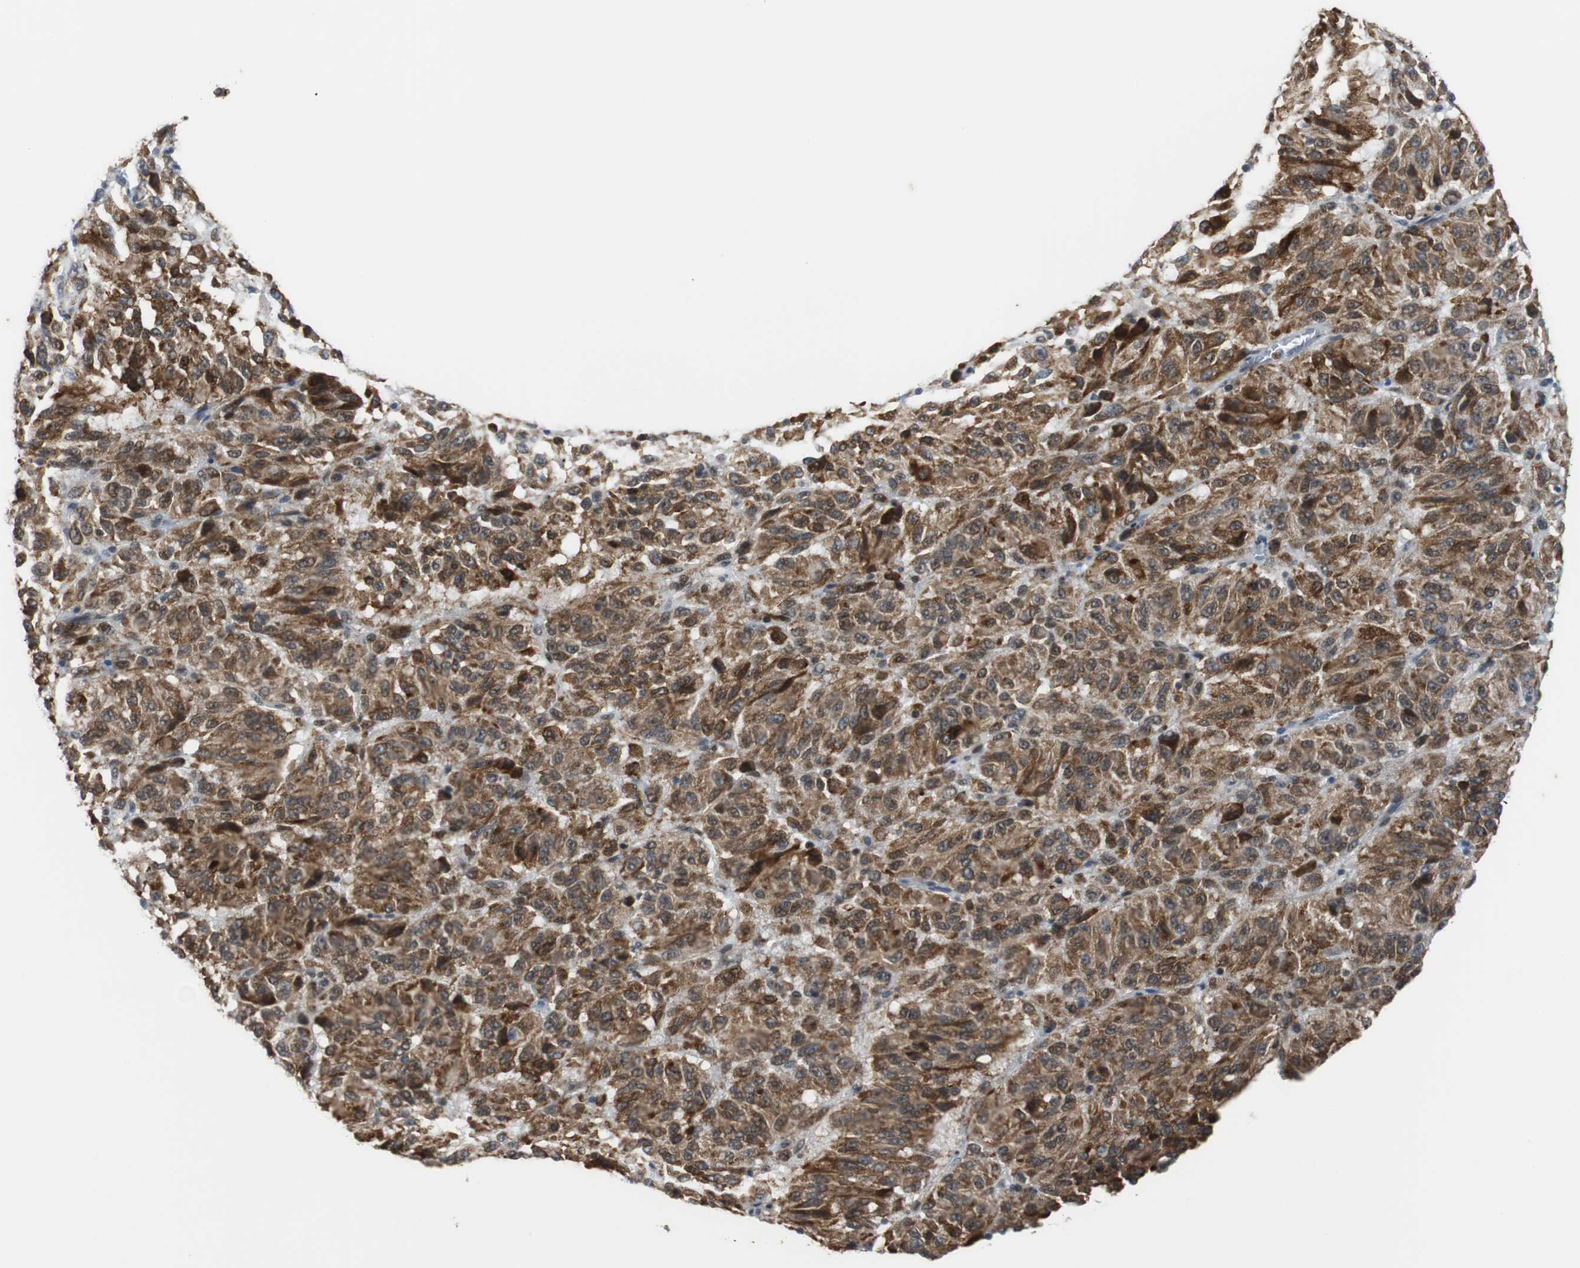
{"staining": {"intensity": "strong", "quantity": ">75%", "location": "cytoplasmic/membranous"}, "tissue": "melanoma", "cell_type": "Tumor cells", "image_type": "cancer", "snomed": [{"axis": "morphology", "description": "Malignant melanoma, Metastatic site"}, {"axis": "topography", "description": "Lung"}], "caption": "The immunohistochemical stain labels strong cytoplasmic/membranous positivity in tumor cells of melanoma tissue.", "gene": "SIRT1", "patient": {"sex": "male", "age": 64}}